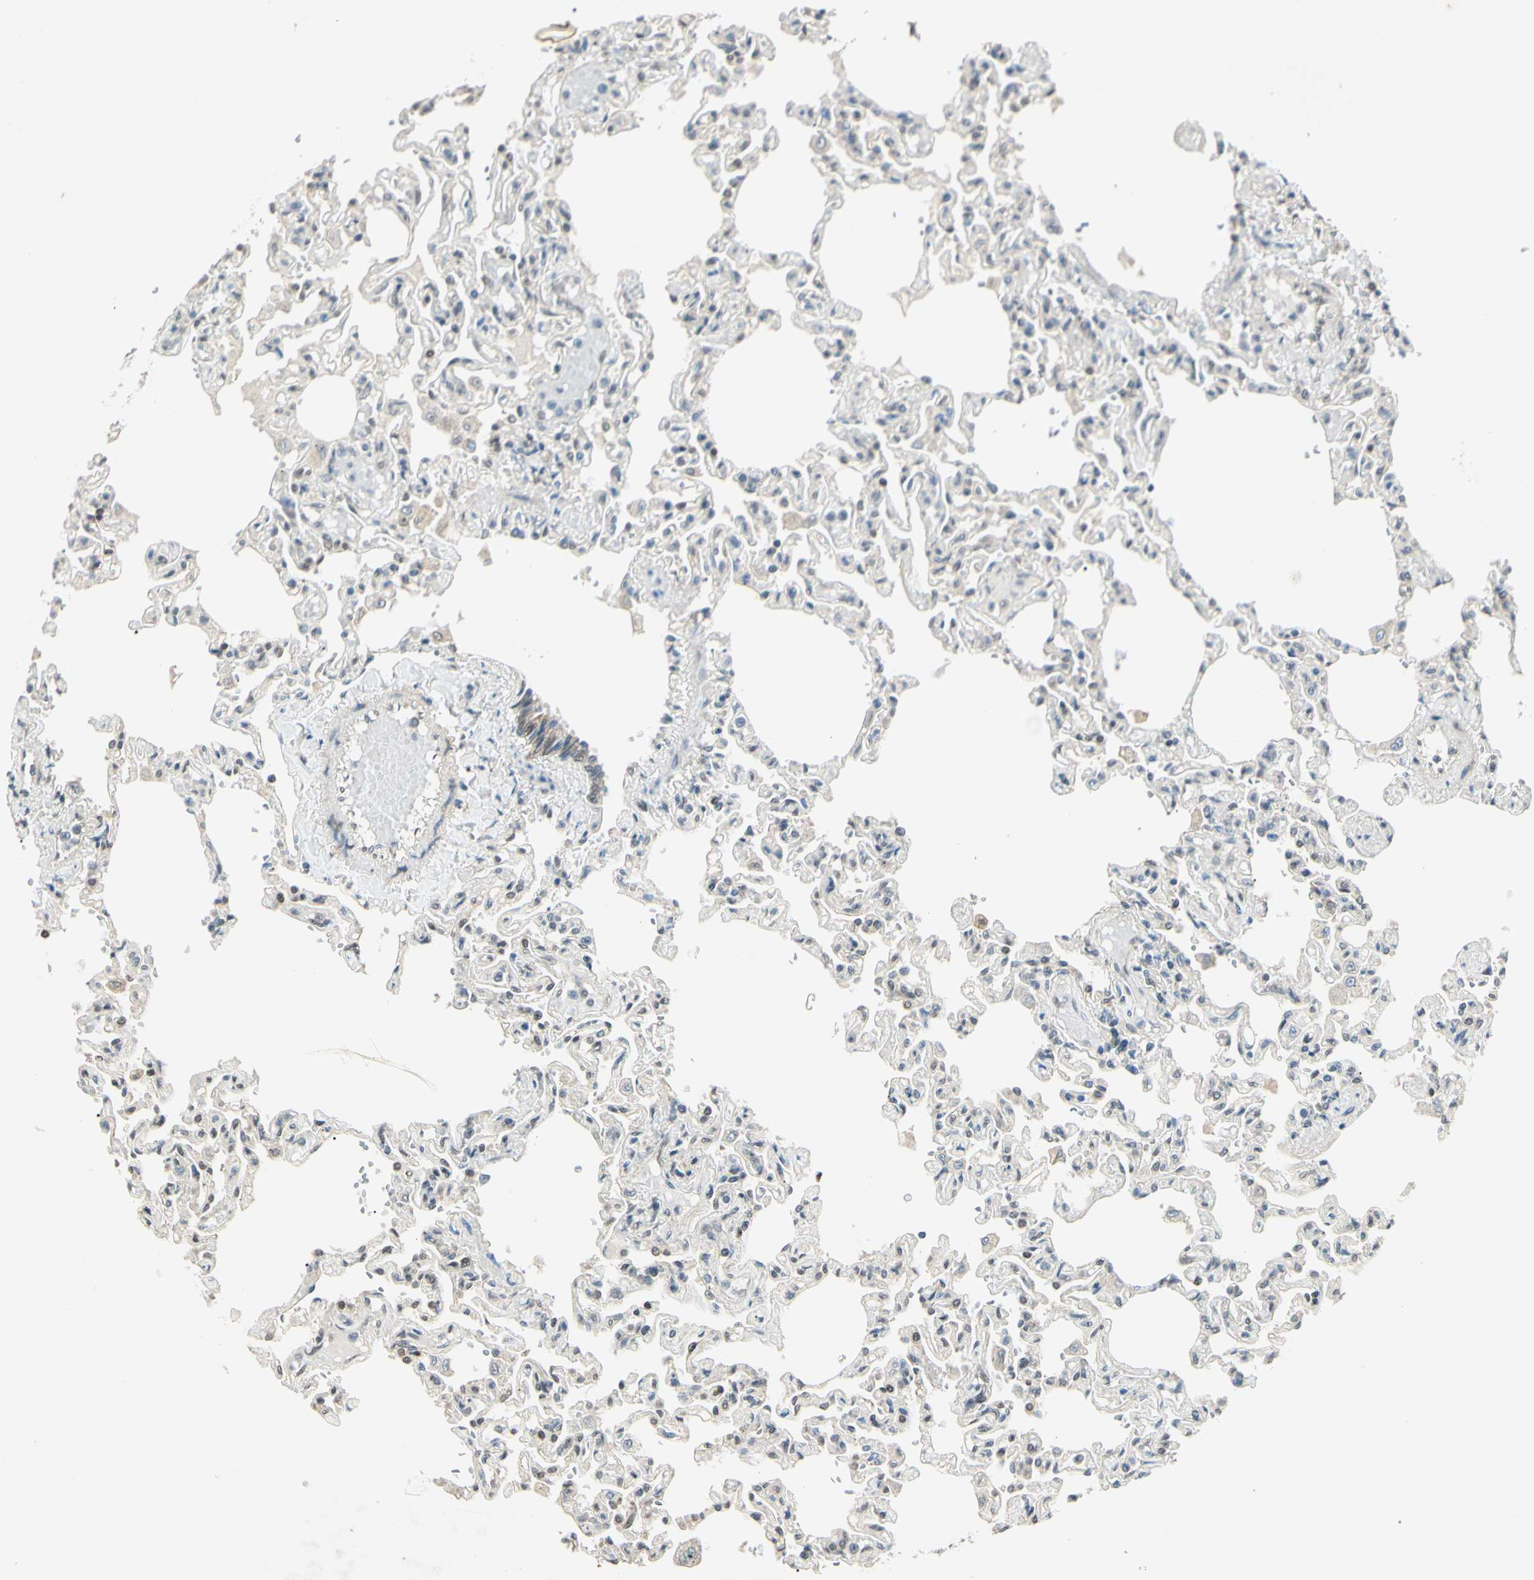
{"staining": {"intensity": "weak", "quantity": "25%-75%", "location": "cytoplasmic/membranous,nuclear"}, "tissue": "lung", "cell_type": "Alveolar cells", "image_type": "normal", "snomed": [{"axis": "morphology", "description": "Normal tissue, NOS"}, {"axis": "topography", "description": "Lung"}], "caption": "Immunohistochemistry (IHC) photomicrograph of normal lung: human lung stained using immunohistochemistry (IHC) displays low levels of weak protein expression localized specifically in the cytoplasmic/membranous,nuclear of alveolar cells, appearing as a cytoplasmic/membranous,nuclear brown color.", "gene": "ZSCAN12", "patient": {"sex": "male", "age": 21}}